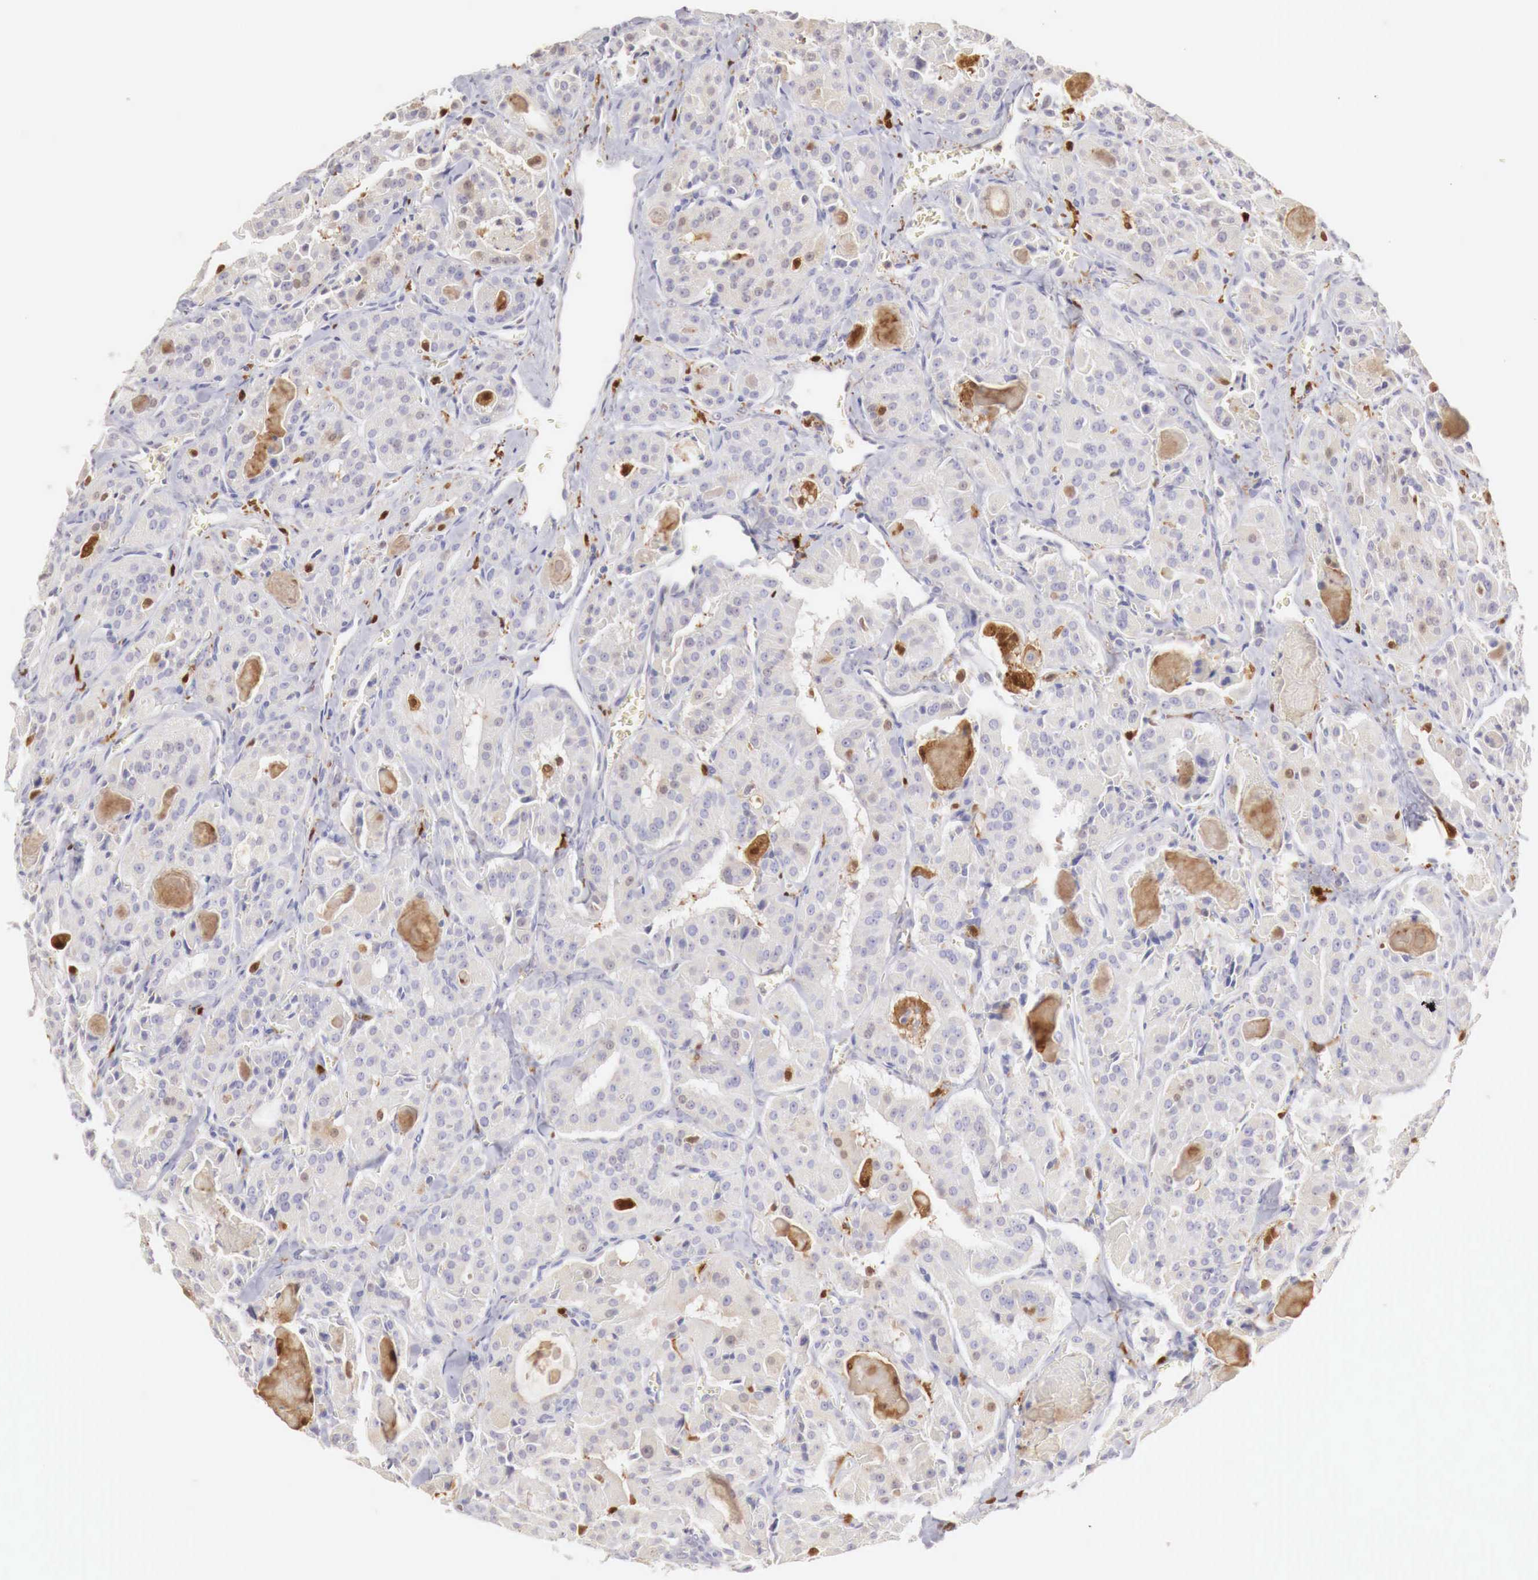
{"staining": {"intensity": "weak", "quantity": "<25%", "location": "cytoplasmic/membranous"}, "tissue": "thyroid cancer", "cell_type": "Tumor cells", "image_type": "cancer", "snomed": [{"axis": "morphology", "description": "Carcinoma, NOS"}, {"axis": "topography", "description": "Thyroid gland"}], "caption": "Histopathology image shows no protein expression in tumor cells of thyroid cancer (carcinoma) tissue. (DAB IHC visualized using brightfield microscopy, high magnification).", "gene": "RENBP", "patient": {"sex": "male", "age": 76}}